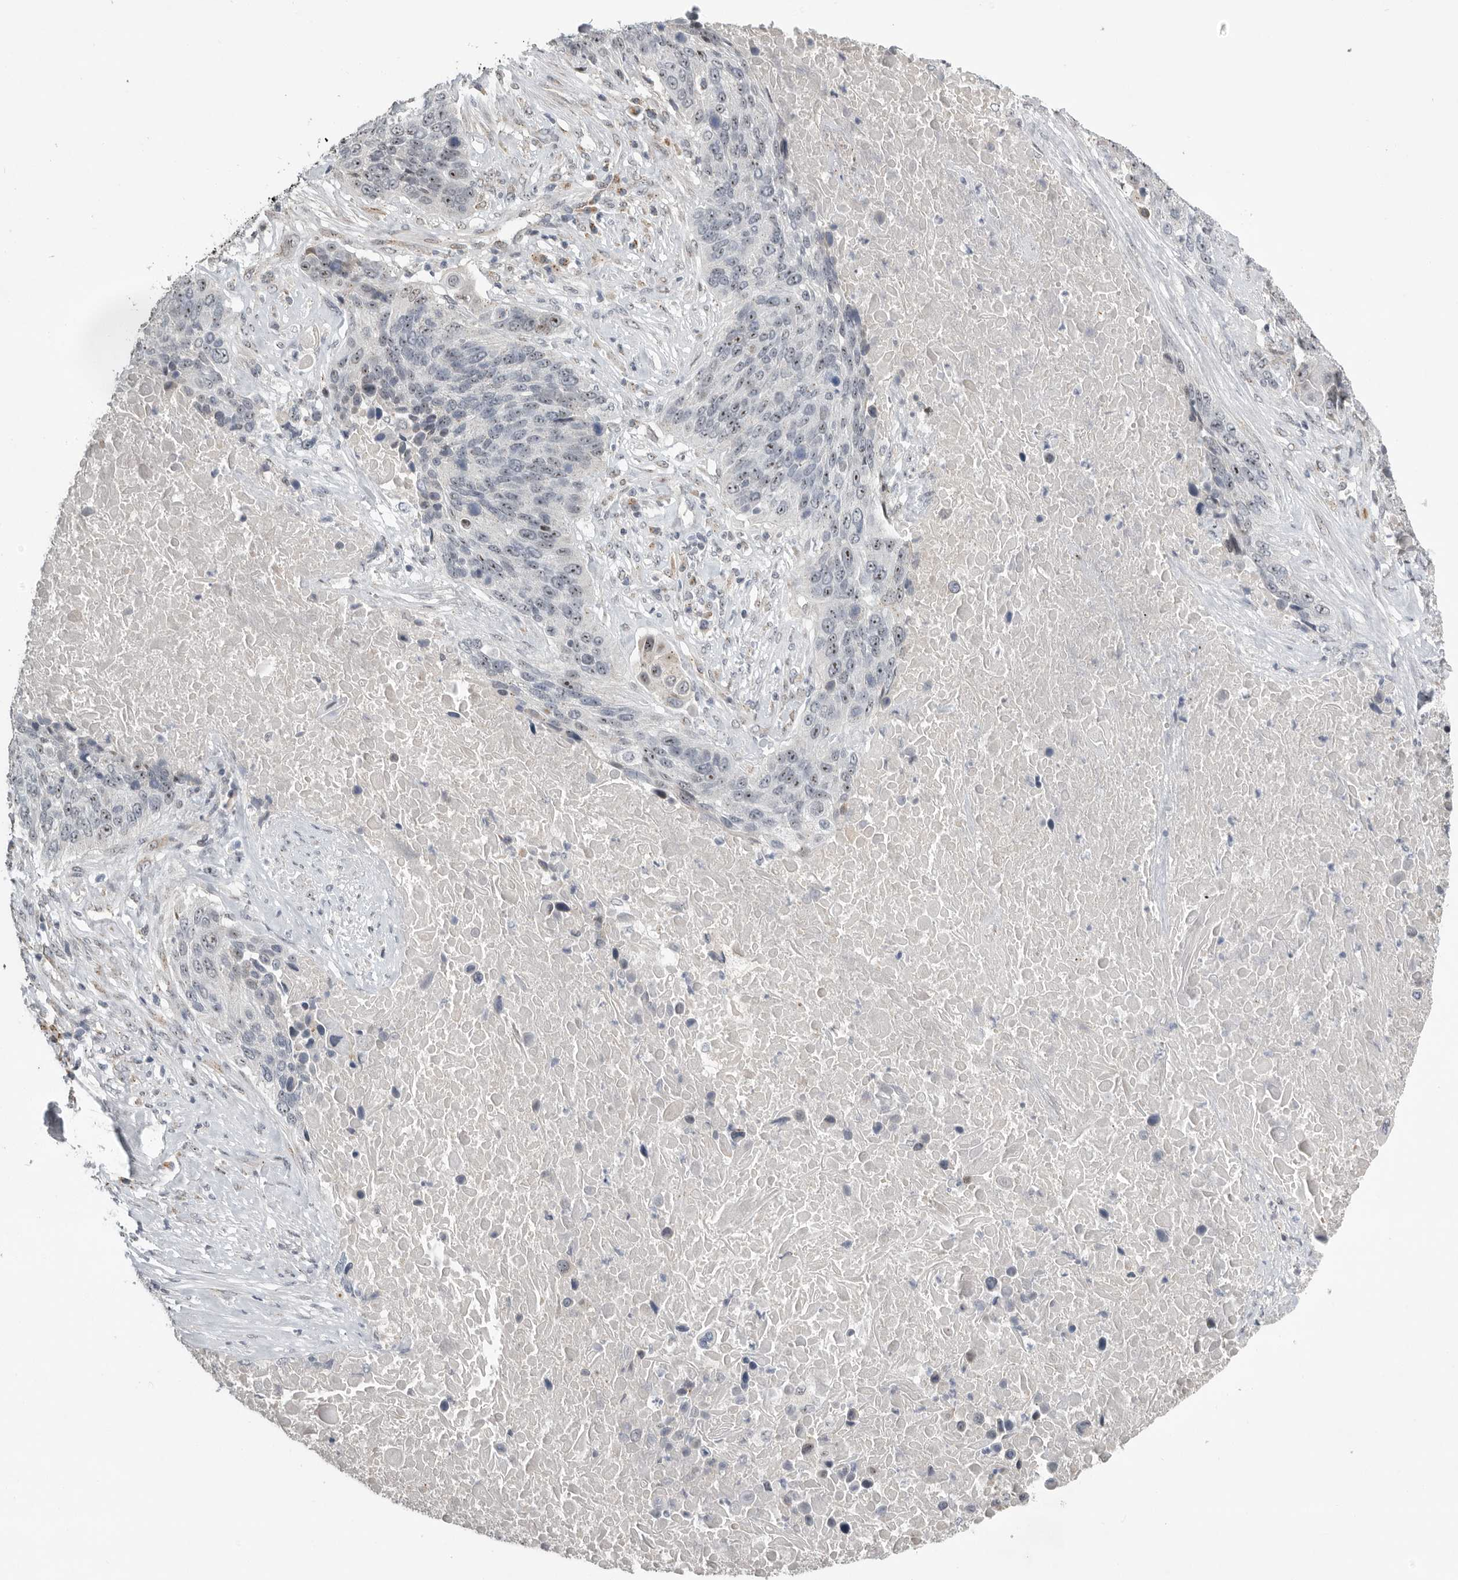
{"staining": {"intensity": "weak", "quantity": ">75%", "location": "nuclear"}, "tissue": "lung cancer", "cell_type": "Tumor cells", "image_type": "cancer", "snomed": [{"axis": "morphology", "description": "Squamous cell carcinoma, NOS"}, {"axis": "topography", "description": "Lung"}], "caption": "Protein analysis of squamous cell carcinoma (lung) tissue demonstrates weak nuclear expression in approximately >75% of tumor cells.", "gene": "PCMTD1", "patient": {"sex": "male", "age": 66}}